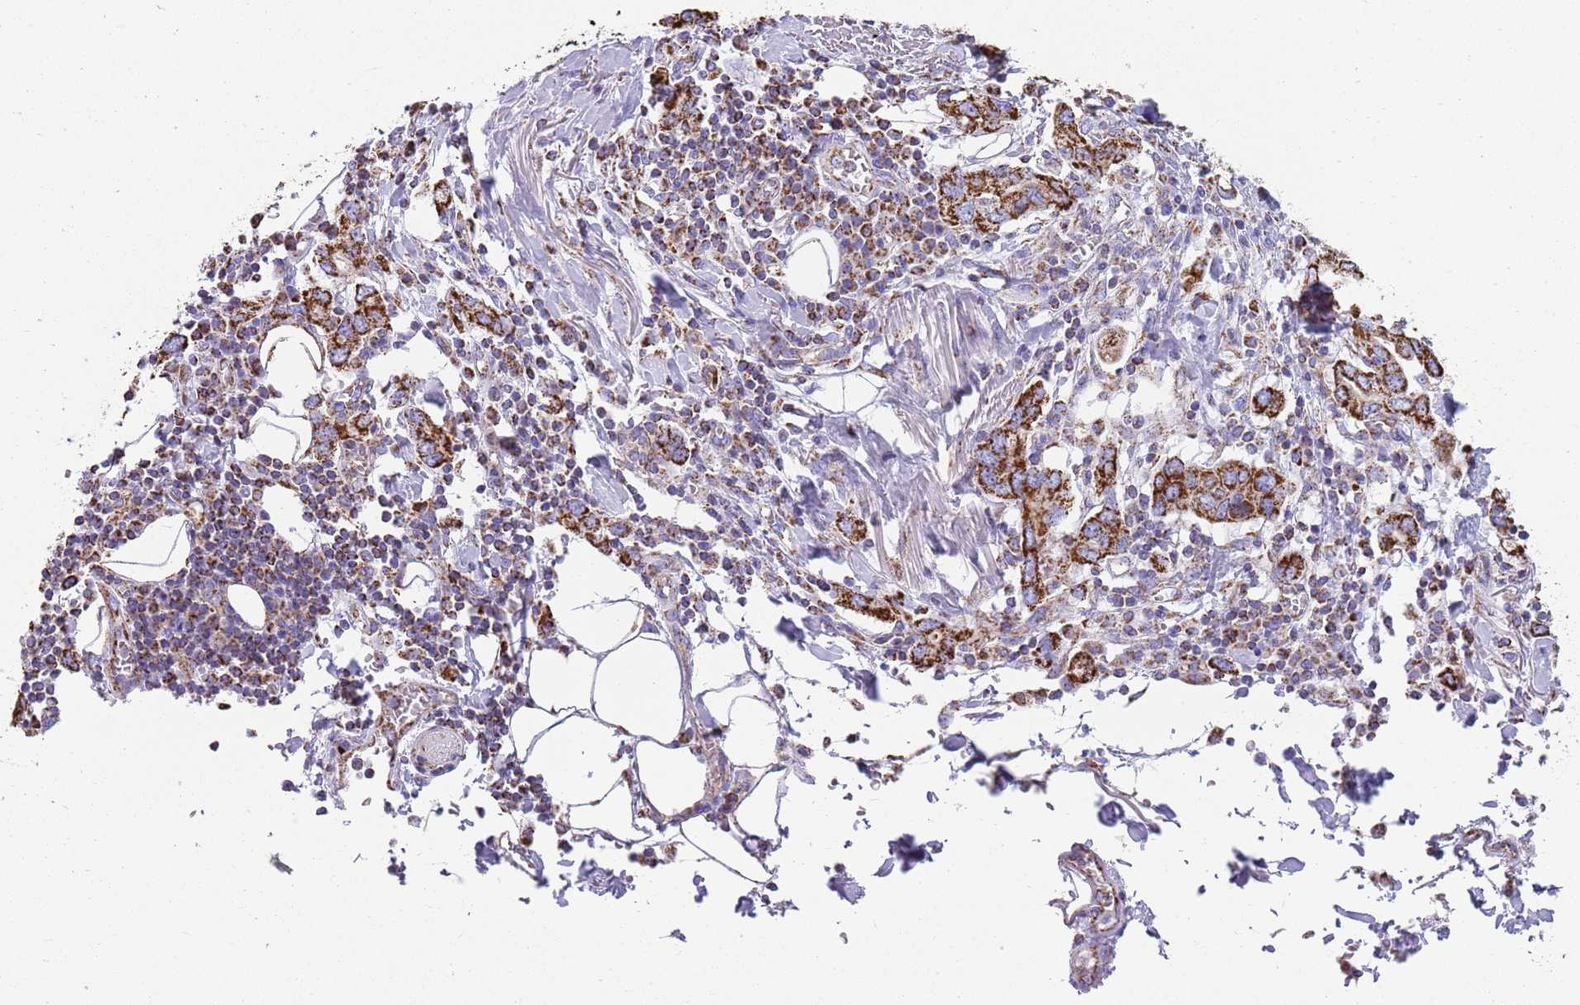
{"staining": {"intensity": "strong", "quantity": ">75%", "location": "cytoplasmic/membranous"}, "tissue": "stomach cancer", "cell_type": "Tumor cells", "image_type": "cancer", "snomed": [{"axis": "morphology", "description": "Adenocarcinoma, NOS"}, {"axis": "topography", "description": "Stomach, upper"}, {"axis": "topography", "description": "Stomach"}], "caption": "DAB immunohistochemical staining of stomach cancer (adenocarcinoma) demonstrates strong cytoplasmic/membranous protein staining in about >75% of tumor cells. (DAB (3,3'-diaminobenzidine) = brown stain, brightfield microscopy at high magnification).", "gene": "TTLL1", "patient": {"sex": "male", "age": 62}}